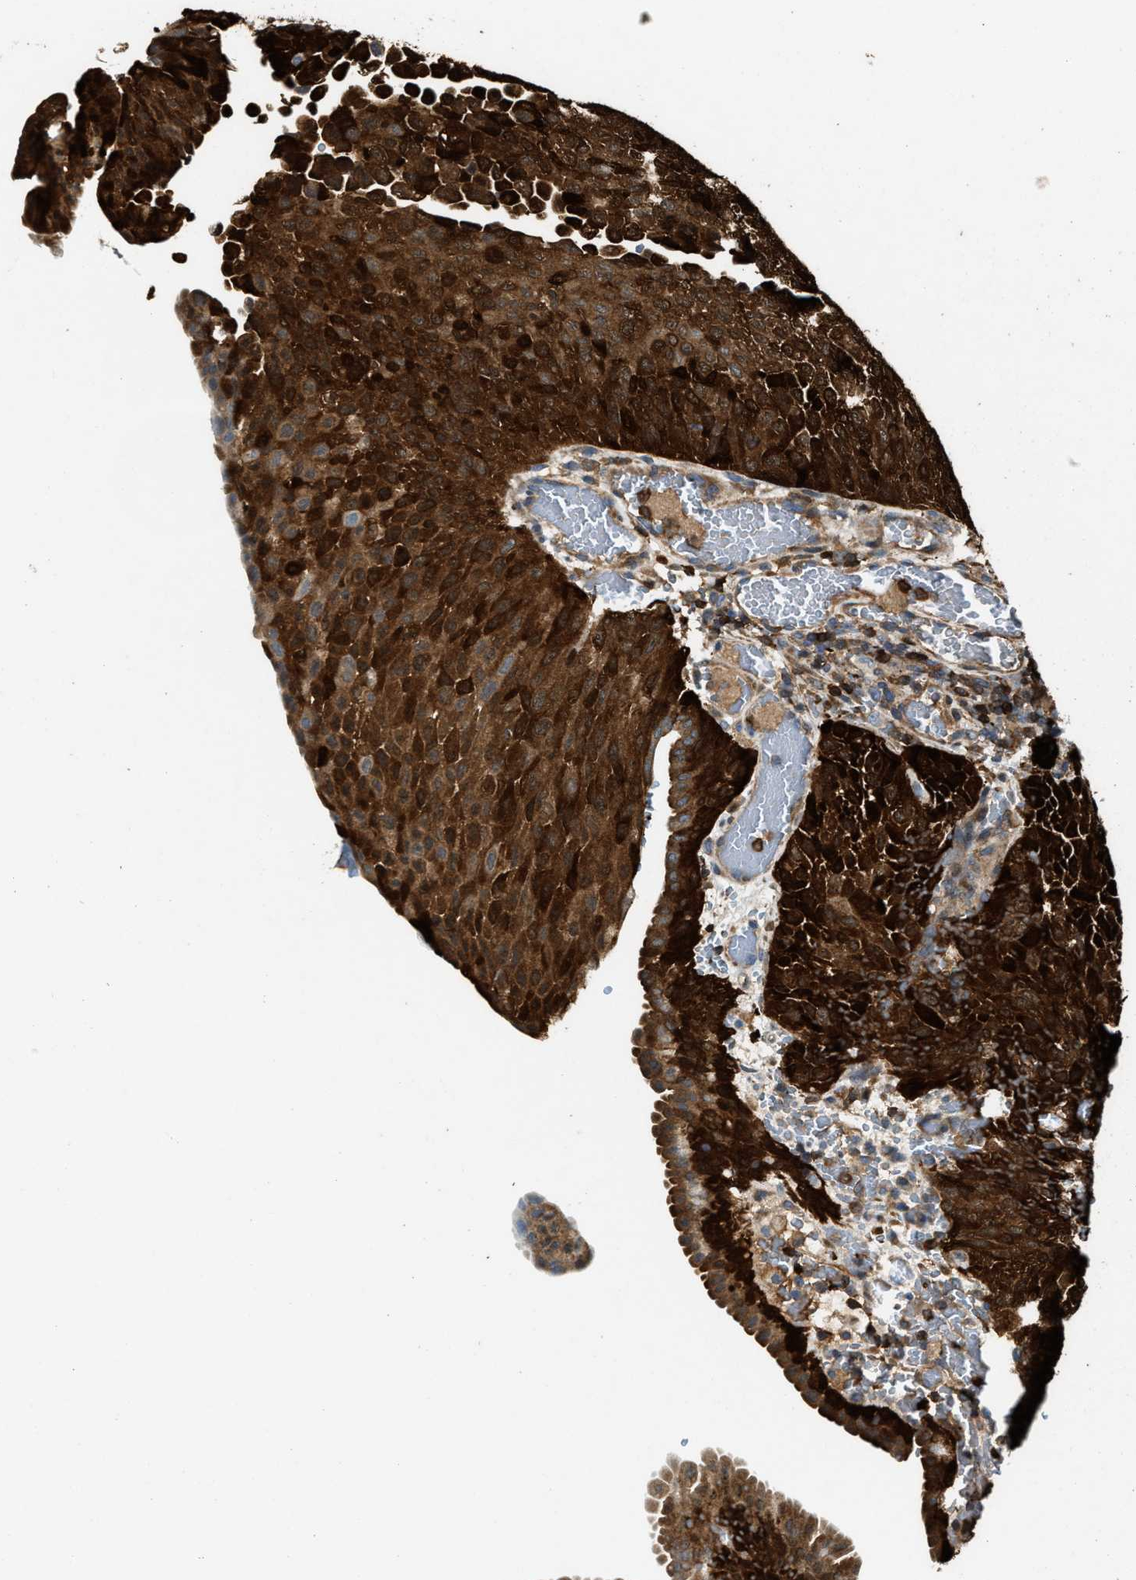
{"staining": {"intensity": "strong", "quantity": ">75%", "location": "cytoplasmic/membranous"}, "tissue": "urothelial cancer", "cell_type": "Tumor cells", "image_type": "cancer", "snomed": [{"axis": "morphology", "description": "Urothelial carcinoma, Low grade"}, {"axis": "morphology", "description": "Urothelial carcinoma, High grade"}, {"axis": "topography", "description": "Urinary bladder"}], "caption": "Immunohistochemical staining of urothelial carcinoma (low-grade) reveals high levels of strong cytoplasmic/membranous protein staining in about >75% of tumor cells.", "gene": "SERPINB5", "patient": {"sex": "male", "age": 35}}